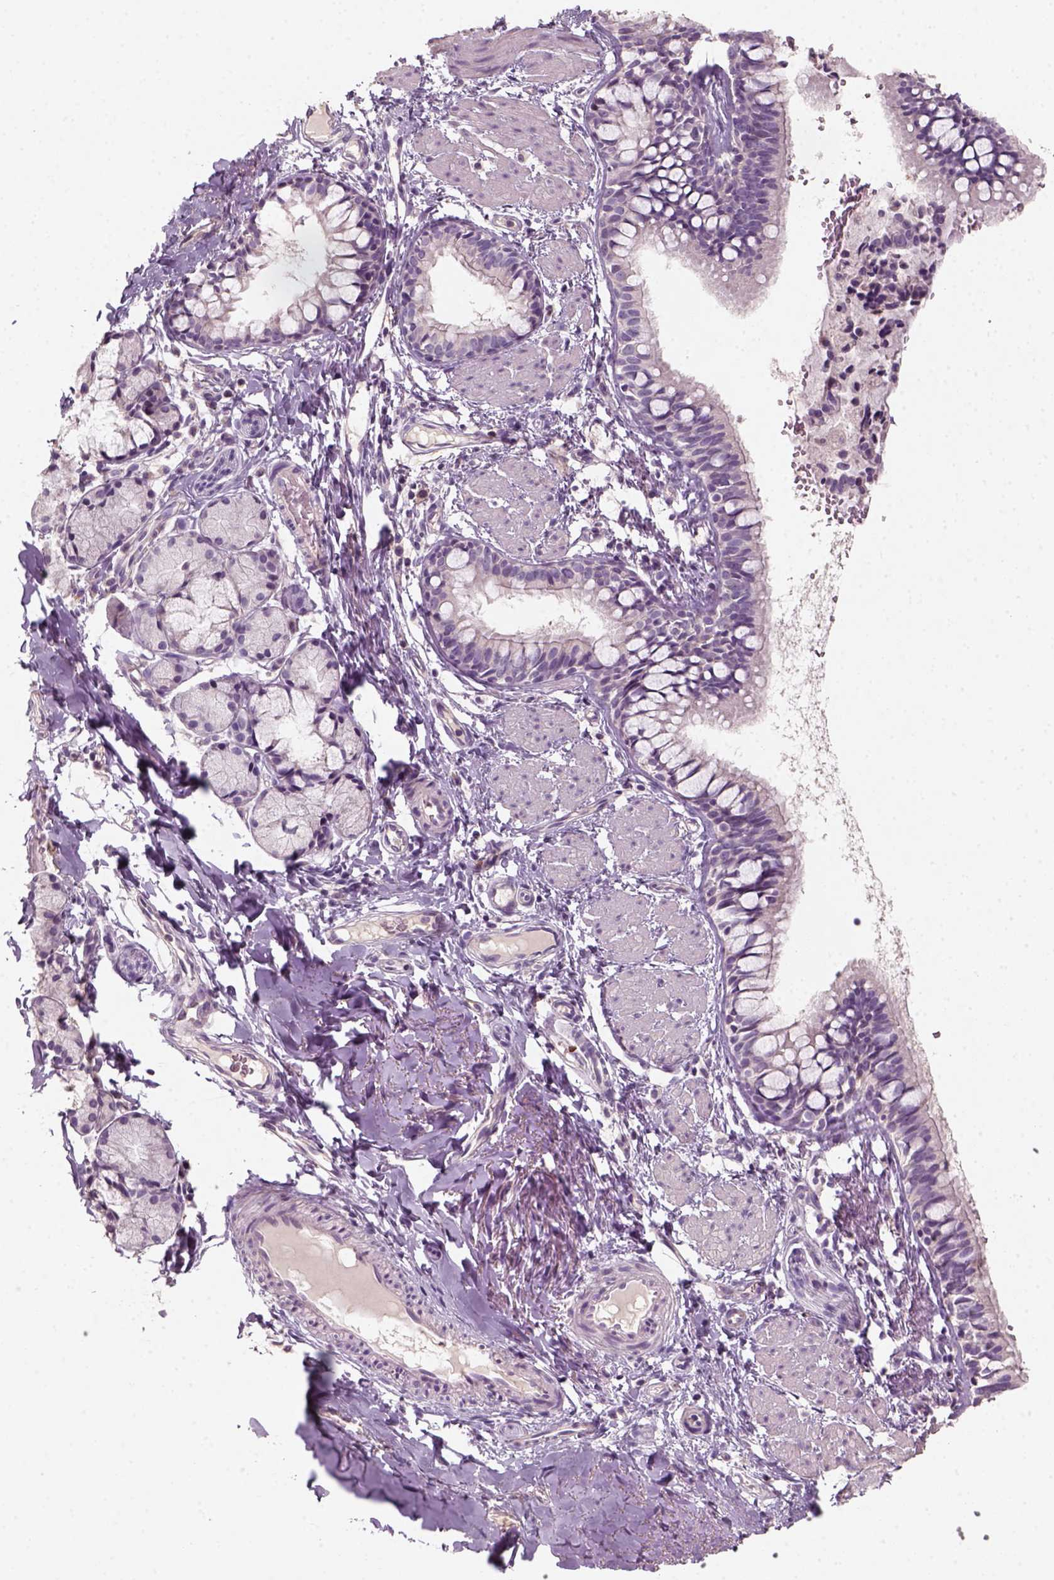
{"staining": {"intensity": "negative", "quantity": "none", "location": "none"}, "tissue": "bronchus", "cell_type": "Respiratory epithelial cells", "image_type": "normal", "snomed": [{"axis": "morphology", "description": "Normal tissue, NOS"}, {"axis": "topography", "description": "Bronchus"}], "caption": "DAB (3,3'-diaminobenzidine) immunohistochemical staining of benign bronchus shows no significant staining in respiratory epithelial cells.", "gene": "AQP9", "patient": {"sex": "male", "age": 1}}